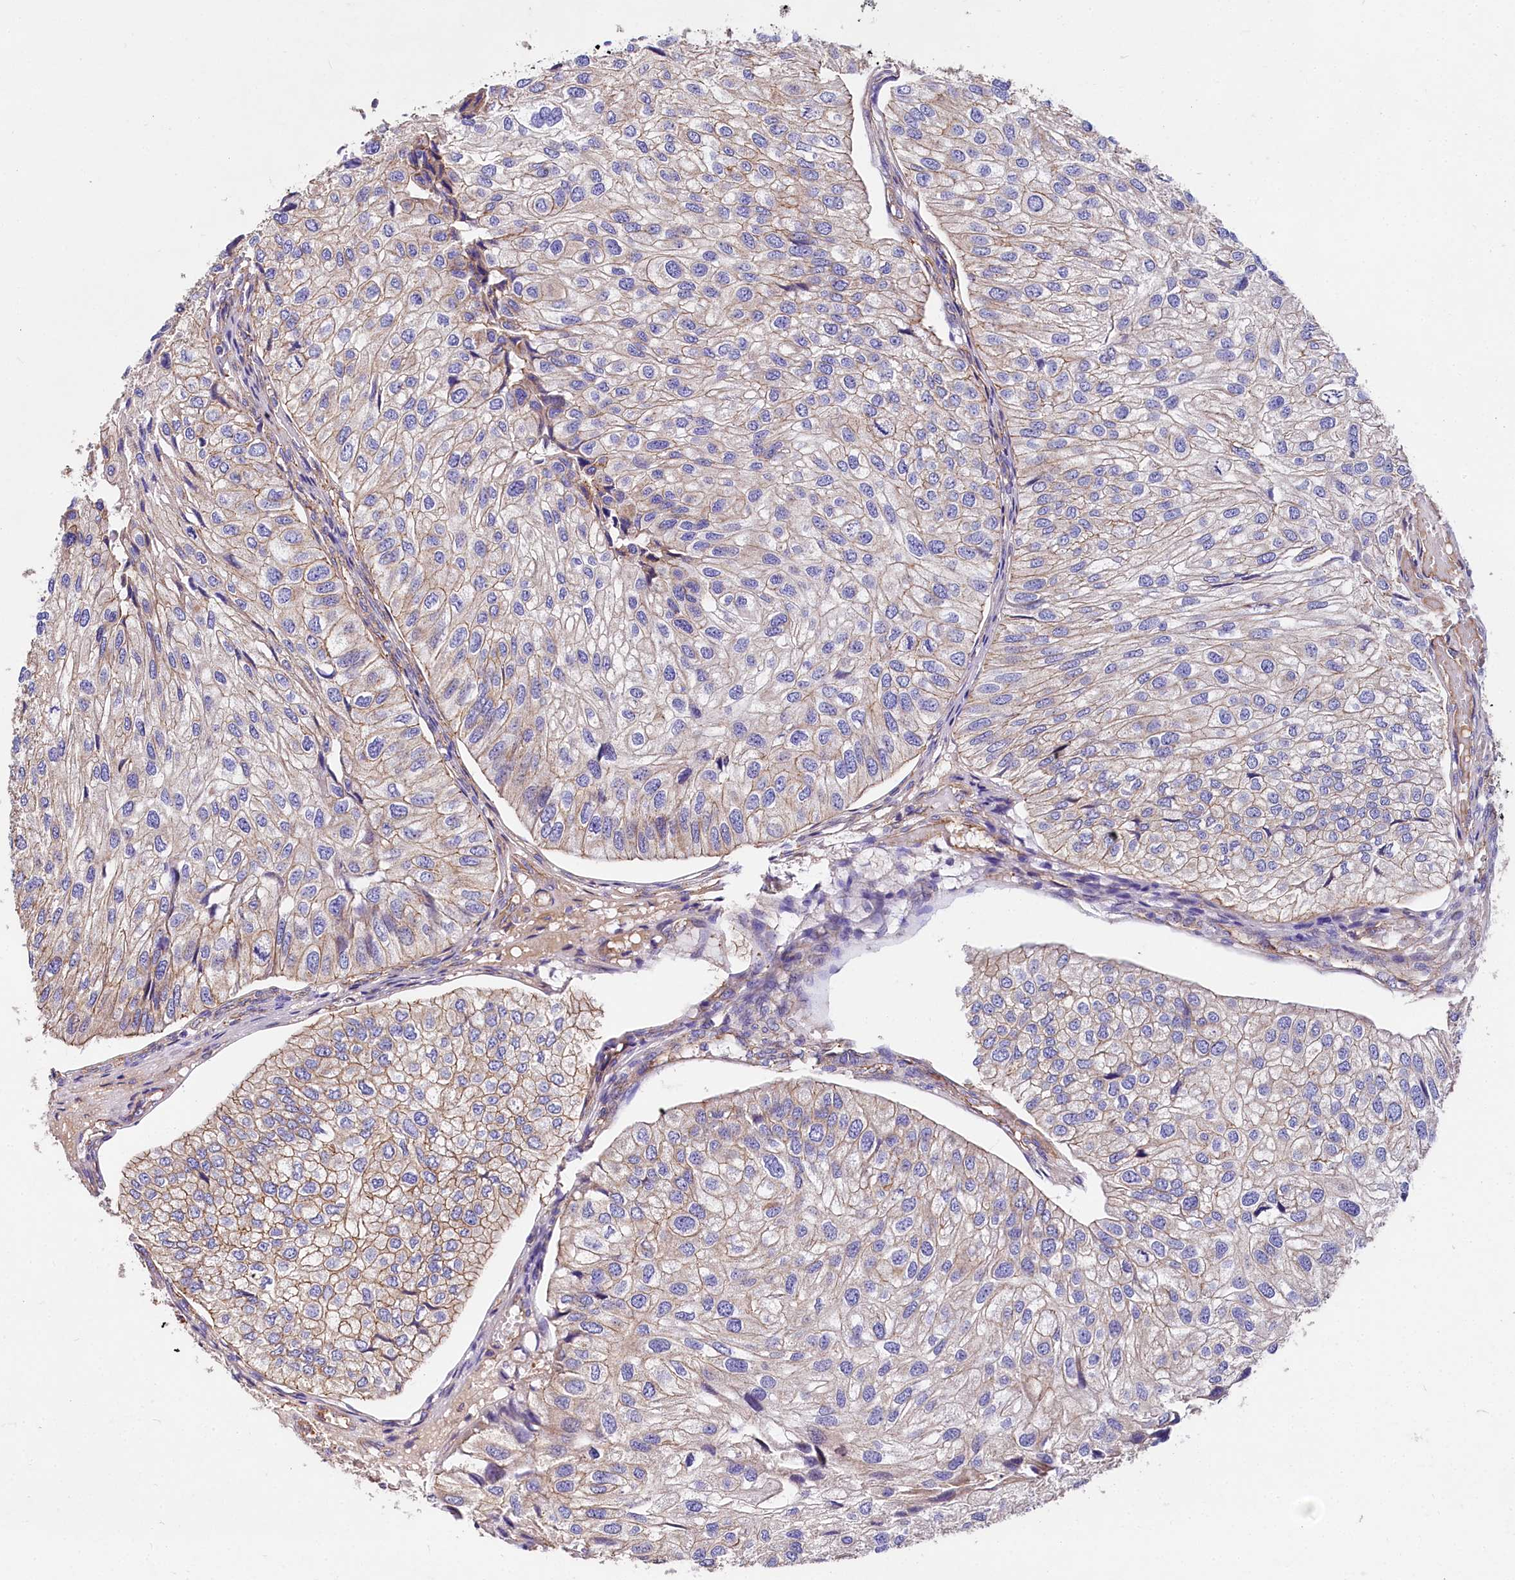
{"staining": {"intensity": "moderate", "quantity": "25%-75%", "location": "cytoplasmic/membranous"}, "tissue": "urothelial cancer", "cell_type": "Tumor cells", "image_type": "cancer", "snomed": [{"axis": "morphology", "description": "Urothelial carcinoma, Low grade"}, {"axis": "topography", "description": "Urinary bladder"}], "caption": "Immunohistochemistry (IHC) of human urothelial cancer reveals medium levels of moderate cytoplasmic/membranous positivity in about 25%-75% of tumor cells.", "gene": "FCHSD2", "patient": {"sex": "female", "age": 89}}